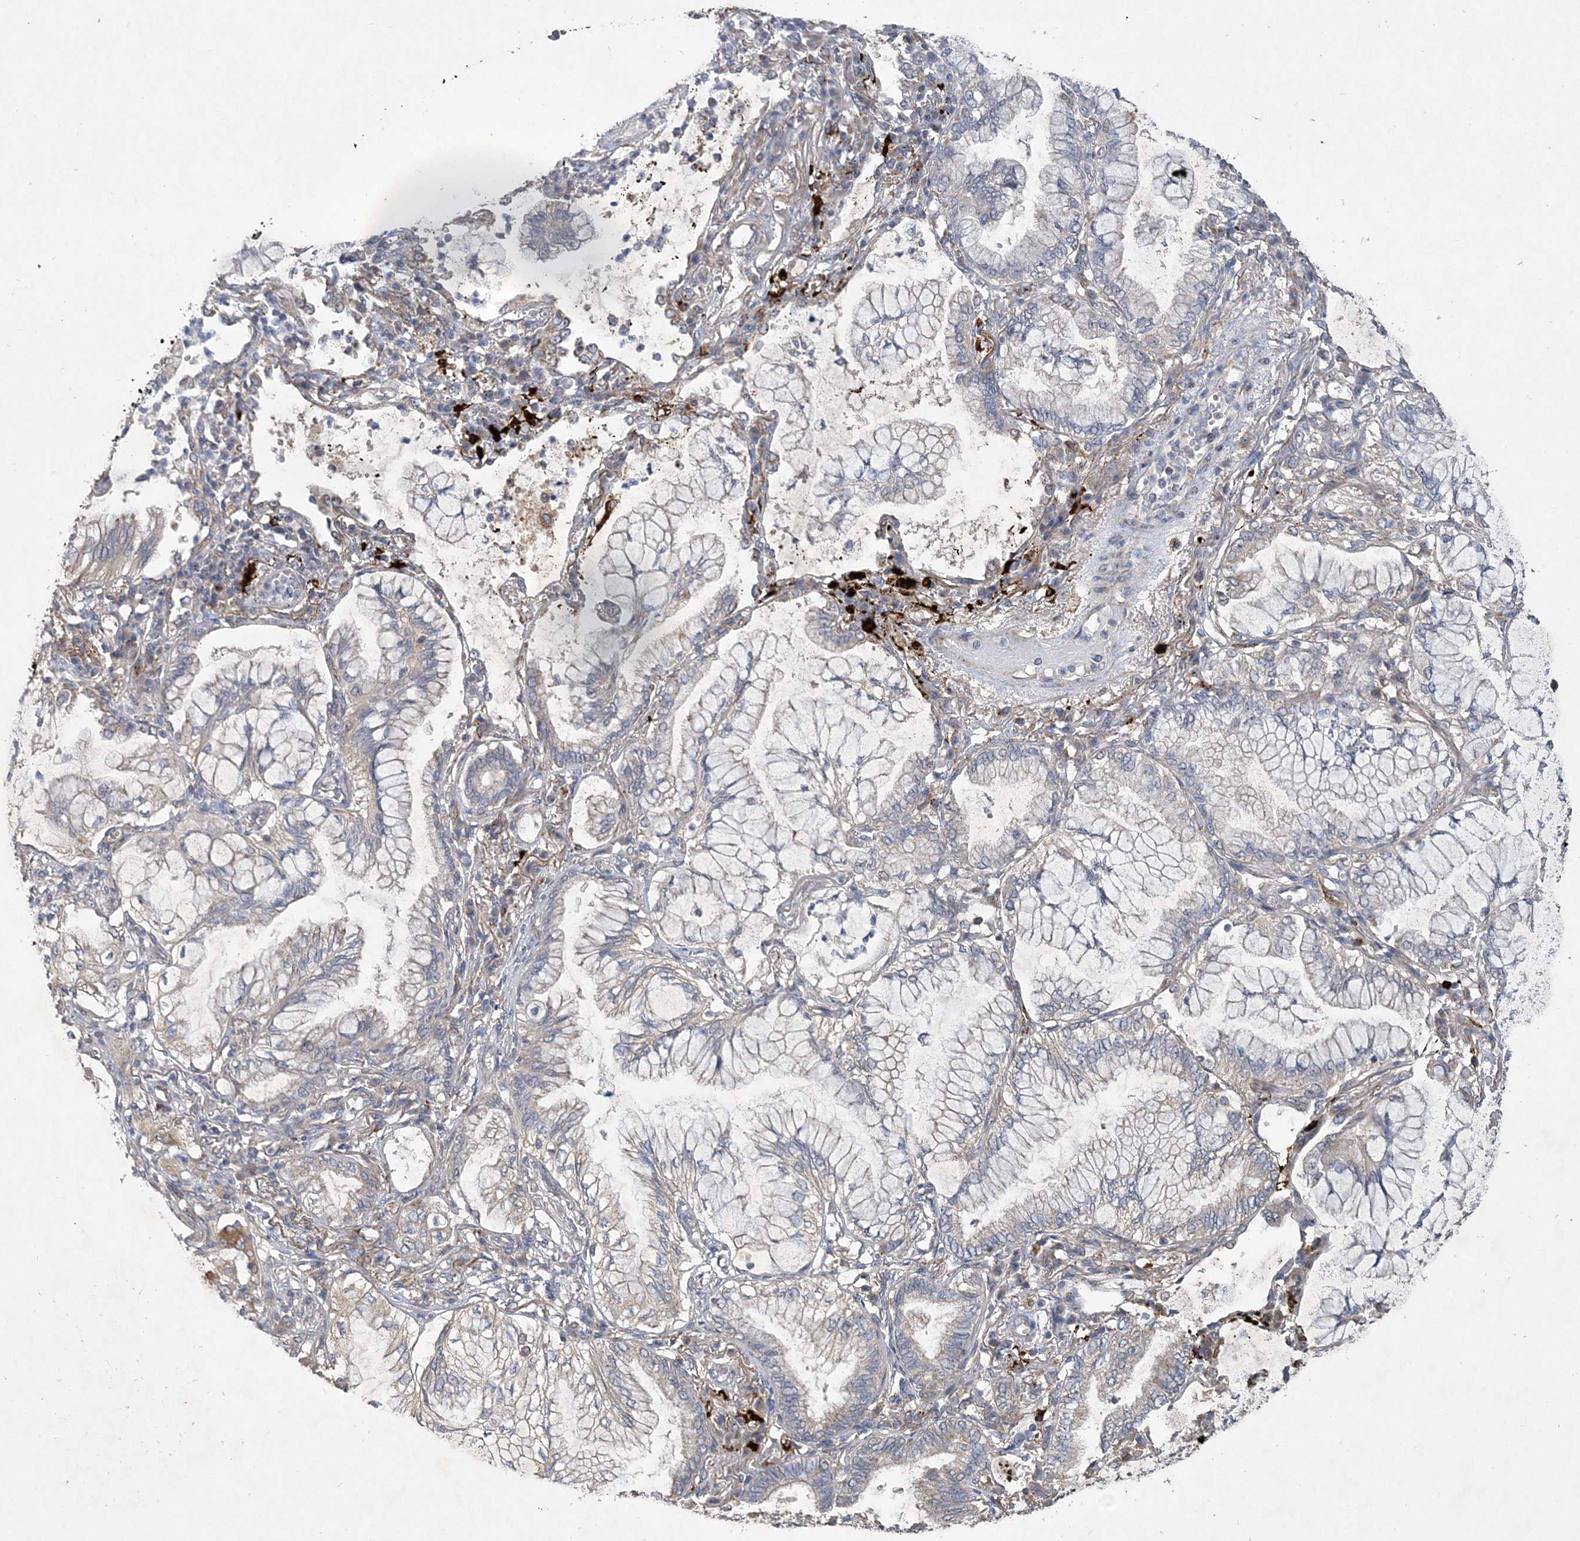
{"staining": {"intensity": "negative", "quantity": "none", "location": "none"}, "tissue": "lung cancer", "cell_type": "Tumor cells", "image_type": "cancer", "snomed": [{"axis": "morphology", "description": "Adenocarcinoma, NOS"}, {"axis": "topography", "description": "Lung"}], "caption": "A high-resolution photomicrograph shows IHC staining of lung cancer (adenocarcinoma), which reveals no significant positivity in tumor cells.", "gene": "FEZ2", "patient": {"sex": "female", "age": 70}}